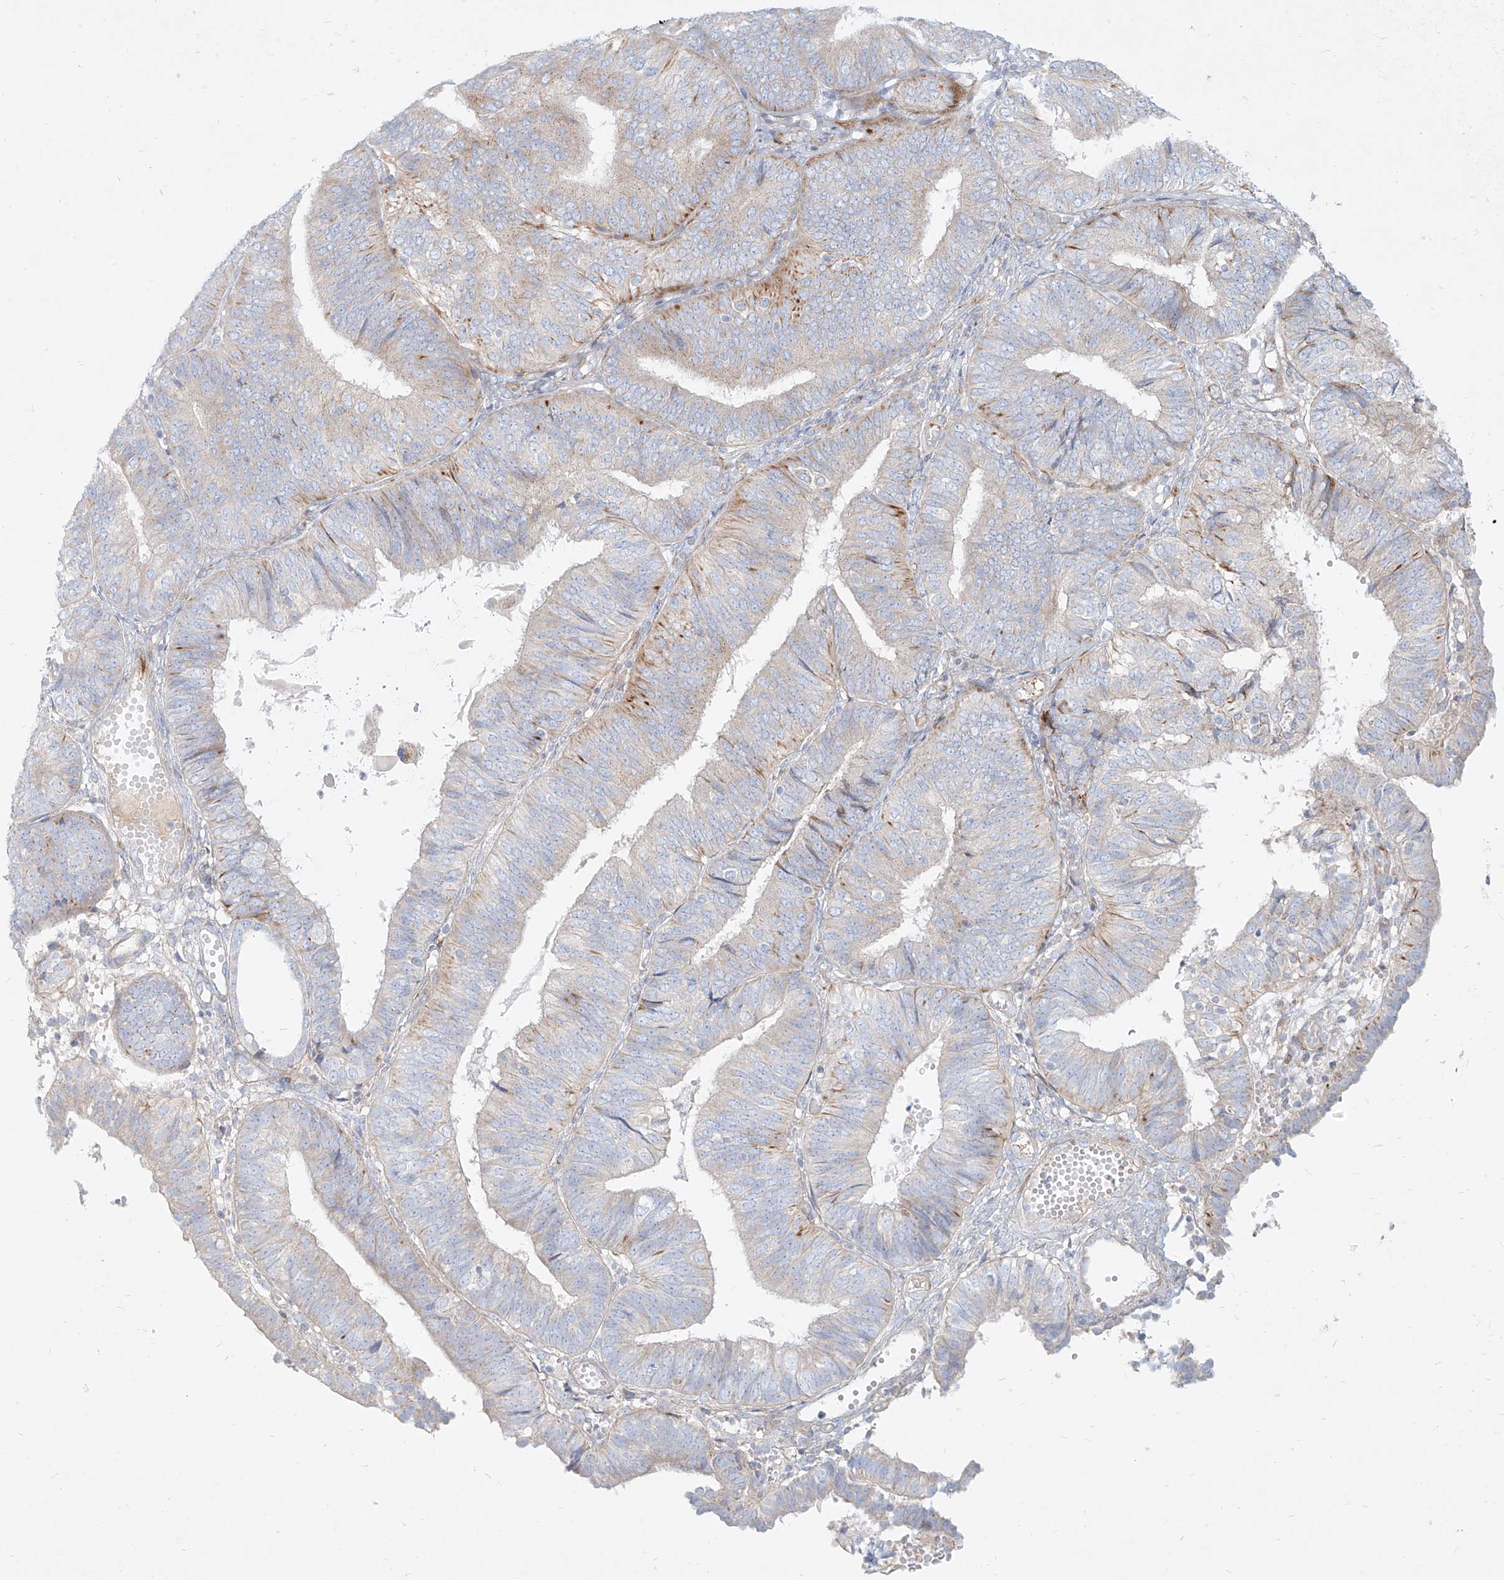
{"staining": {"intensity": "weak", "quantity": "<25%", "location": "cytoplasmic/membranous"}, "tissue": "endometrial cancer", "cell_type": "Tumor cells", "image_type": "cancer", "snomed": [{"axis": "morphology", "description": "Adenocarcinoma, NOS"}, {"axis": "topography", "description": "Endometrium"}], "caption": "High power microscopy micrograph of an immunohistochemistry (IHC) image of adenocarcinoma (endometrial), revealing no significant positivity in tumor cells.", "gene": "MTX2", "patient": {"sex": "female", "age": 58}}